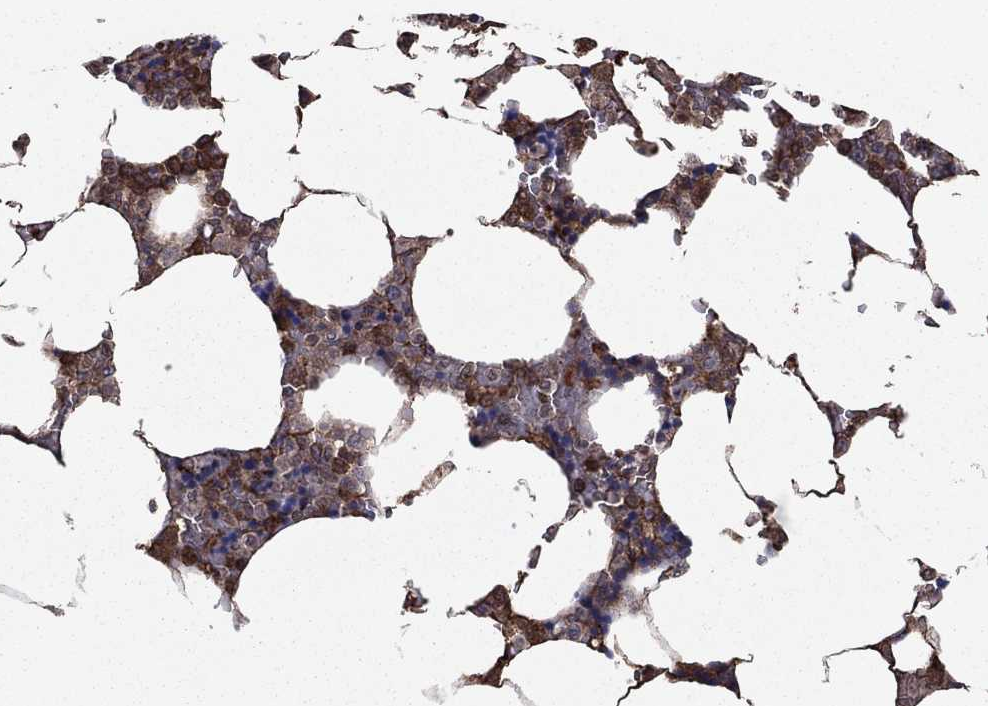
{"staining": {"intensity": "strong", "quantity": "25%-75%", "location": "cytoplasmic/membranous"}, "tissue": "bone marrow", "cell_type": "Hematopoietic cells", "image_type": "normal", "snomed": [{"axis": "morphology", "description": "Normal tissue, NOS"}, {"axis": "topography", "description": "Bone marrow"}], "caption": "The photomicrograph exhibits immunohistochemical staining of benign bone marrow. There is strong cytoplasmic/membranous staining is appreciated in approximately 25%-75% of hematopoietic cells.", "gene": "HPX", "patient": {"sex": "male", "age": 63}}